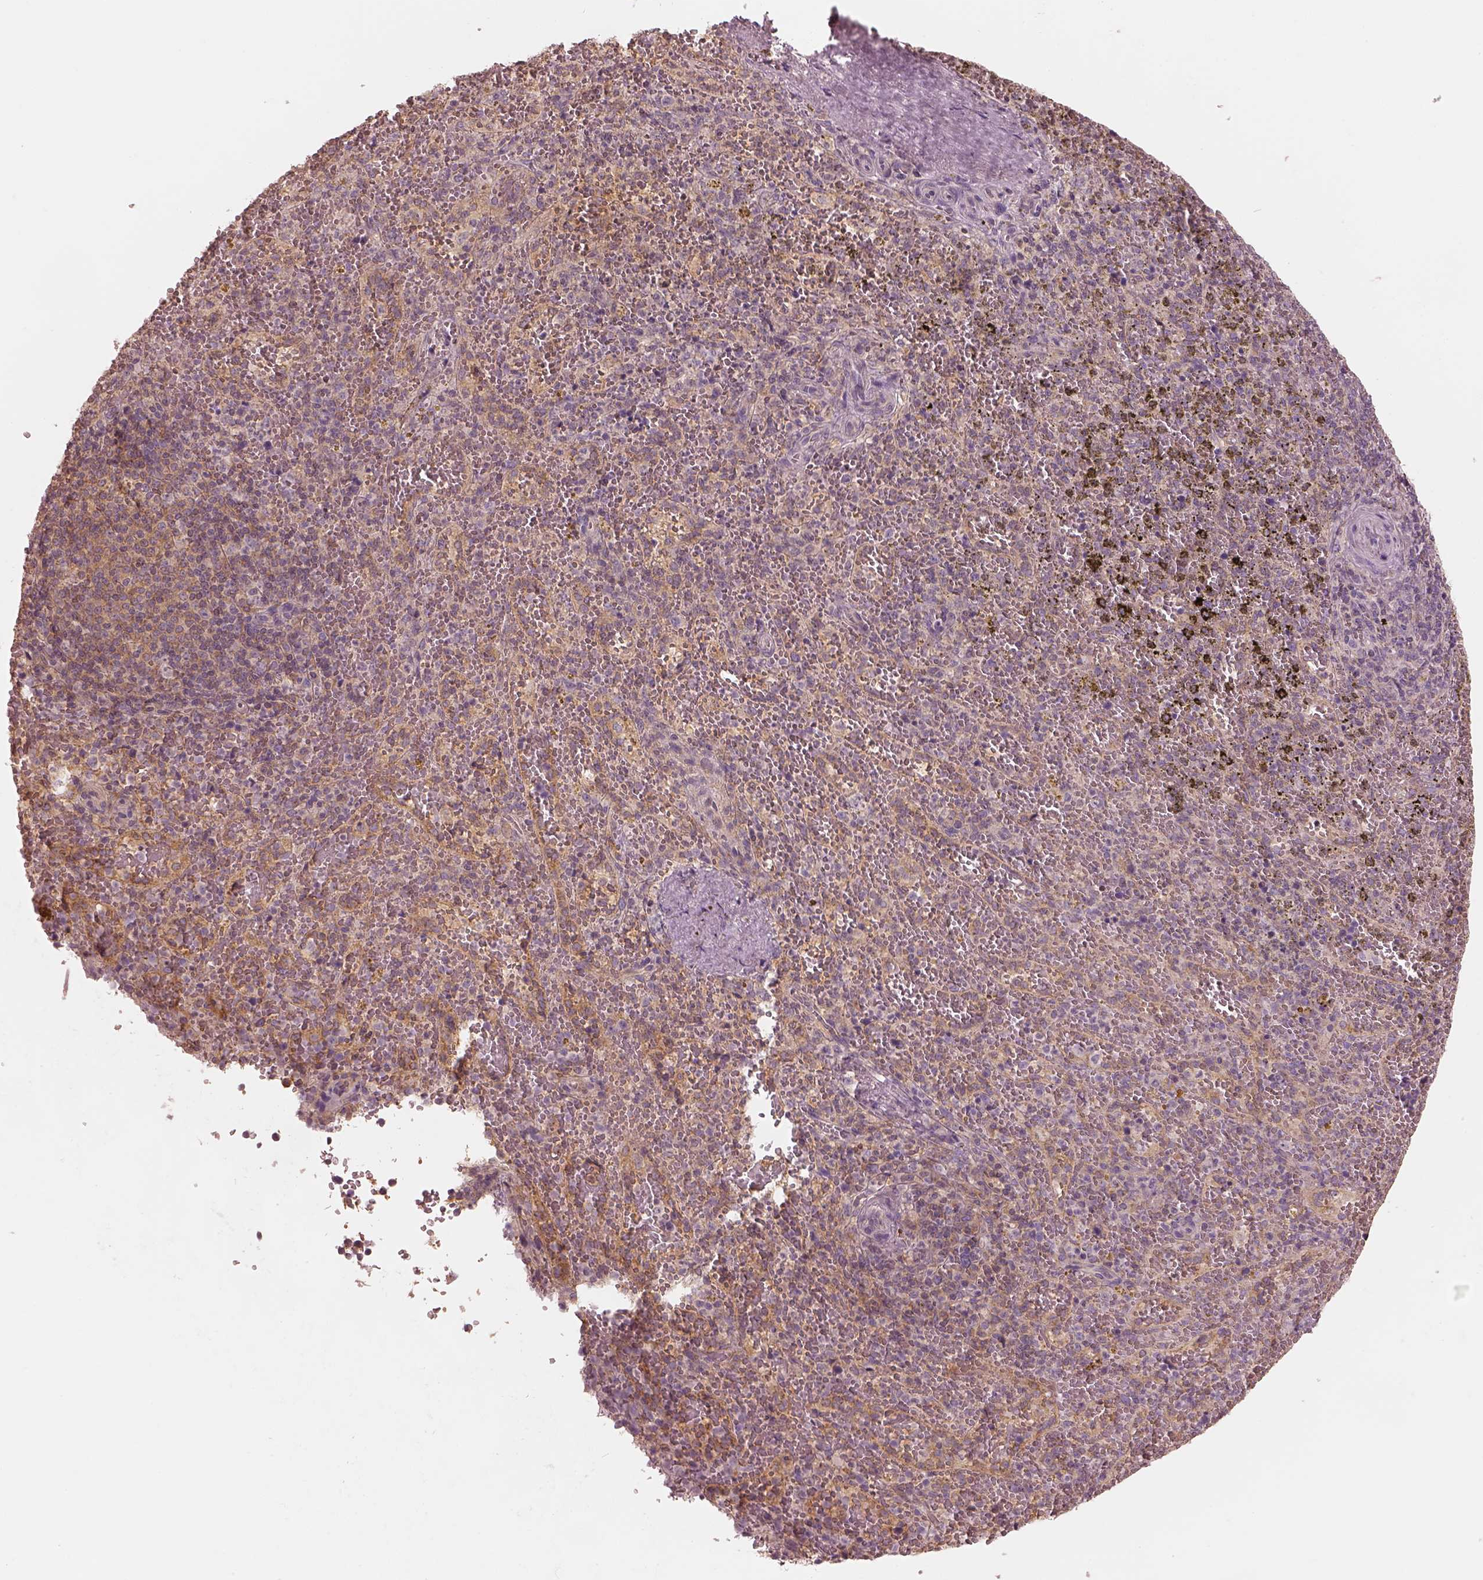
{"staining": {"intensity": "moderate", "quantity": "<25%", "location": "cytoplasmic/membranous"}, "tissue": "spleen", "cell_type": "Cells in red pulp", "image_type": "normal", "snomed": [{"axis": "morphology", "description": "Normal tissue, NOS"}, {"axis": "topography", "description": "Spleen"}], "caption": "Brown immunohistochemical staining in unremarkable spleen shows moderate cytoplasmic/membranous expression in approximately <25% of cells in red pulp.", "gene": "PRKACG", "patient": {"sex": "female", "age": 50}}